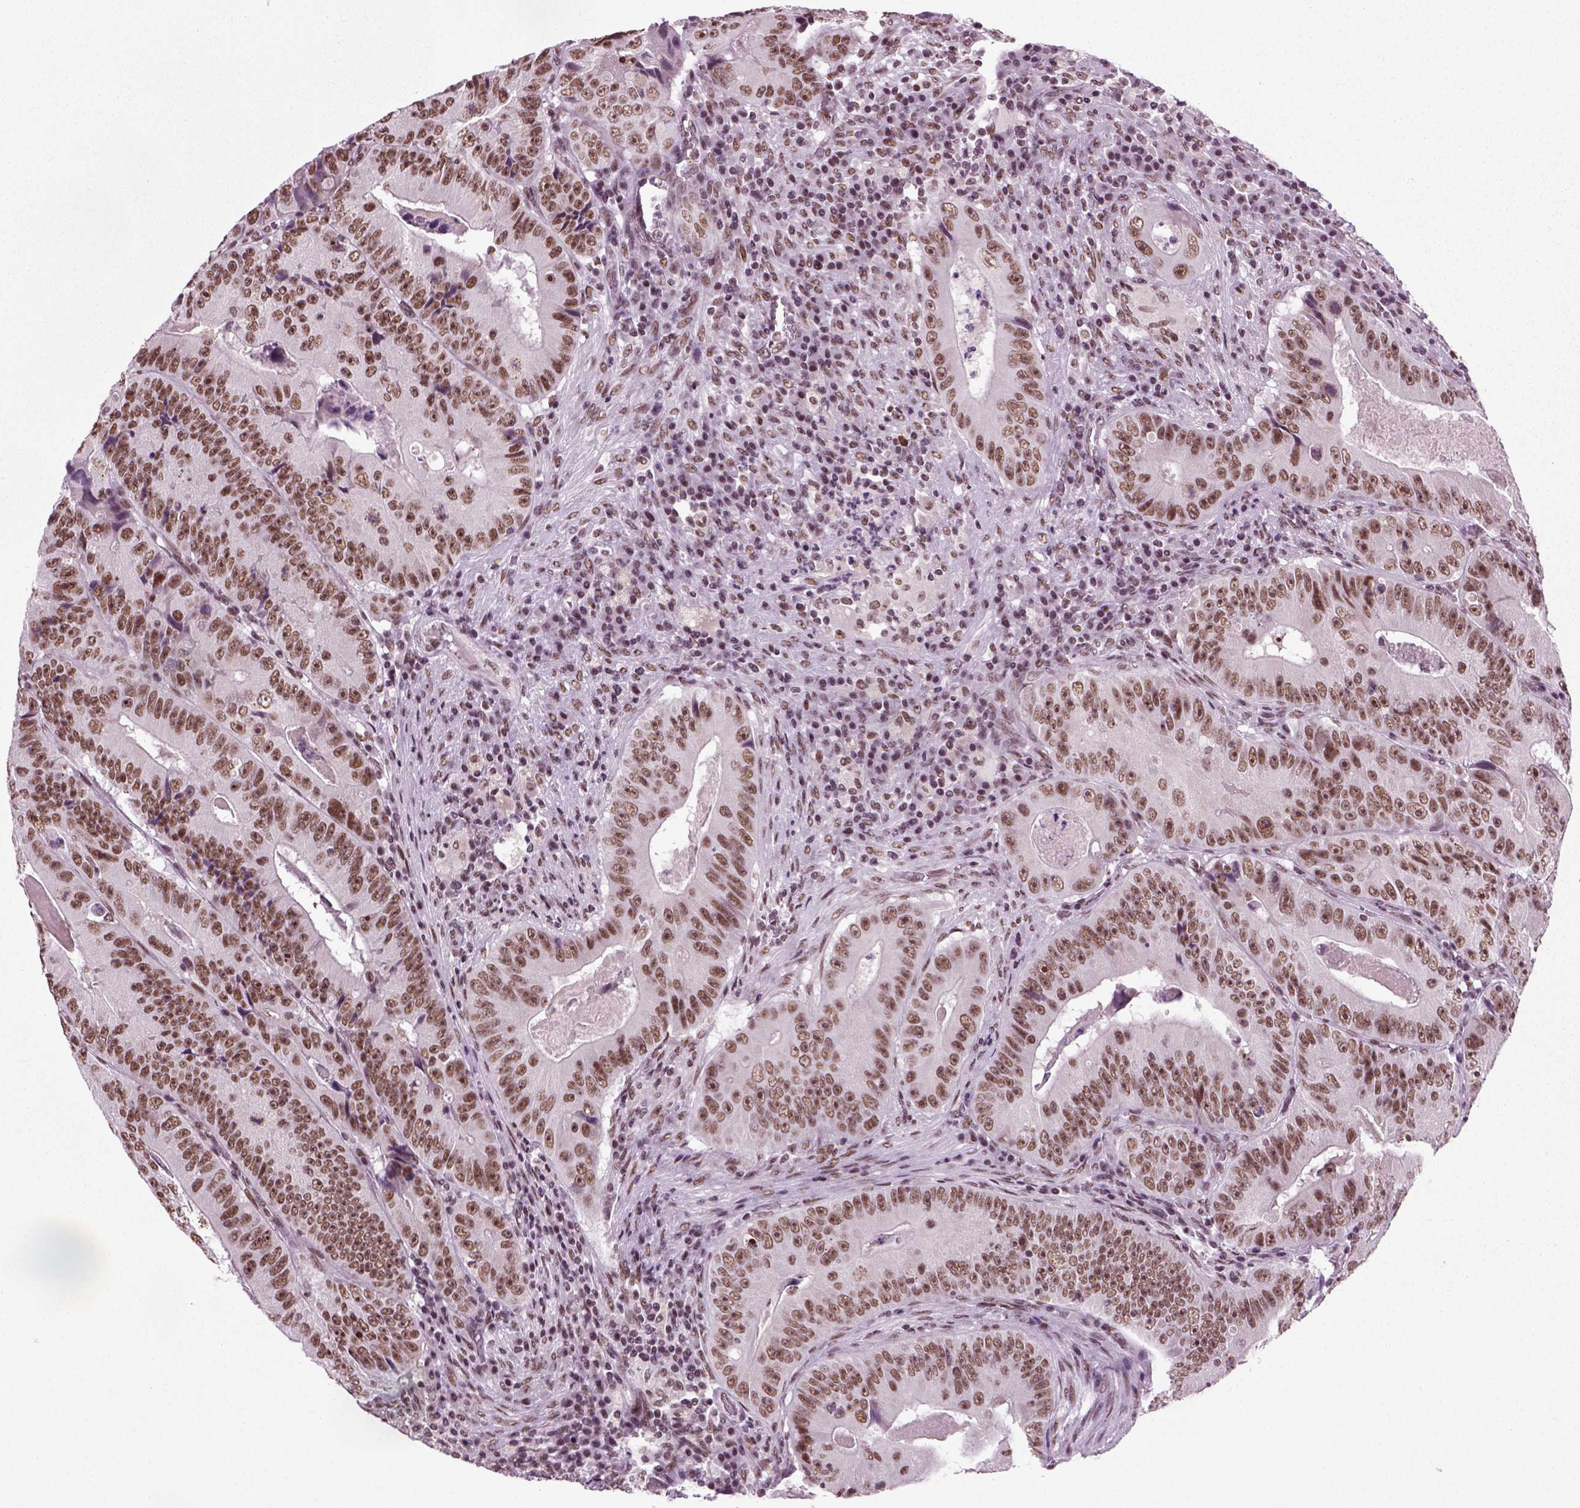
{"staining": {"intensity": "moderate", "quantity": ">75%", "location": "nuclear"}, "tissue": "colorectal cancer", "cell_type": "Tumor cells", "image_type": "cancer", "snomed": [{"axis": "morphology", "description": "Adenocarcinoma, NOS"}, {"axis": "topography", "description": "Colon"}], "caption": "Human colorectal cancer (adenocarcinoma) stained for a protein (brown) shows moderate nuclear positive expression in about >75% of tumor cells.", "gene": "RCOR3", "patient": {"sex": "female", "age": 86}}